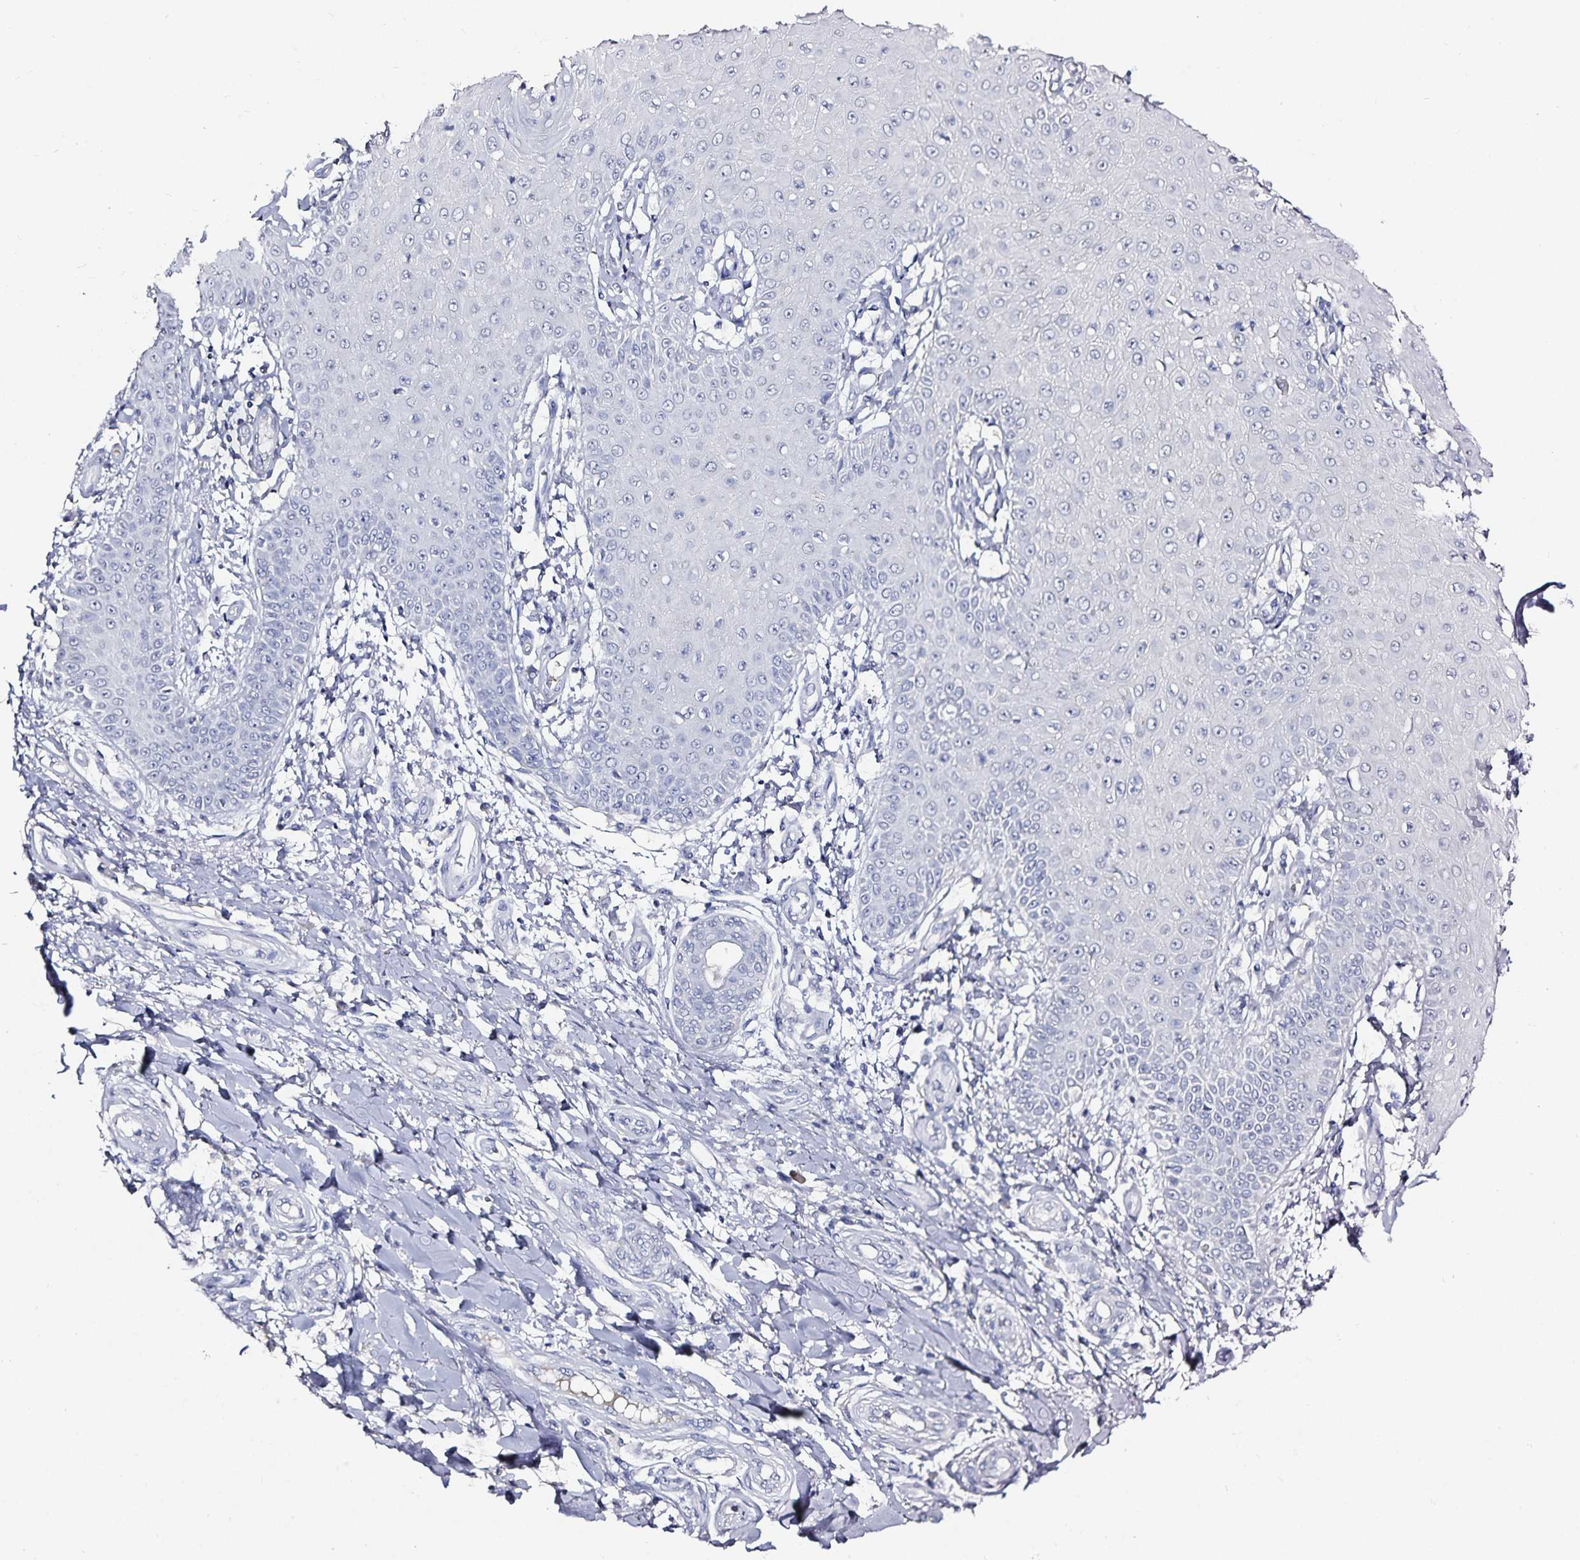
{"staining": {"intensity": "negative", "quantity": "none", "location": "none"}, "tissue": "skin cancer", "cell_type": "Tumor cells", "image_type": "cancer", "snomed": [{"axis": "morphology", "description": "Squamous cell carcinoma, NOS"}, {"axis": "topography", "description": "Skin"}], "caption": "Immunohistochemical staining of skin squamous cell carcinoma demonstrates no significant positivity in tumor cells. Nuclei are stained in blue.", "gene": "TTR", "patient": {"sex": "male", "age": 70}}